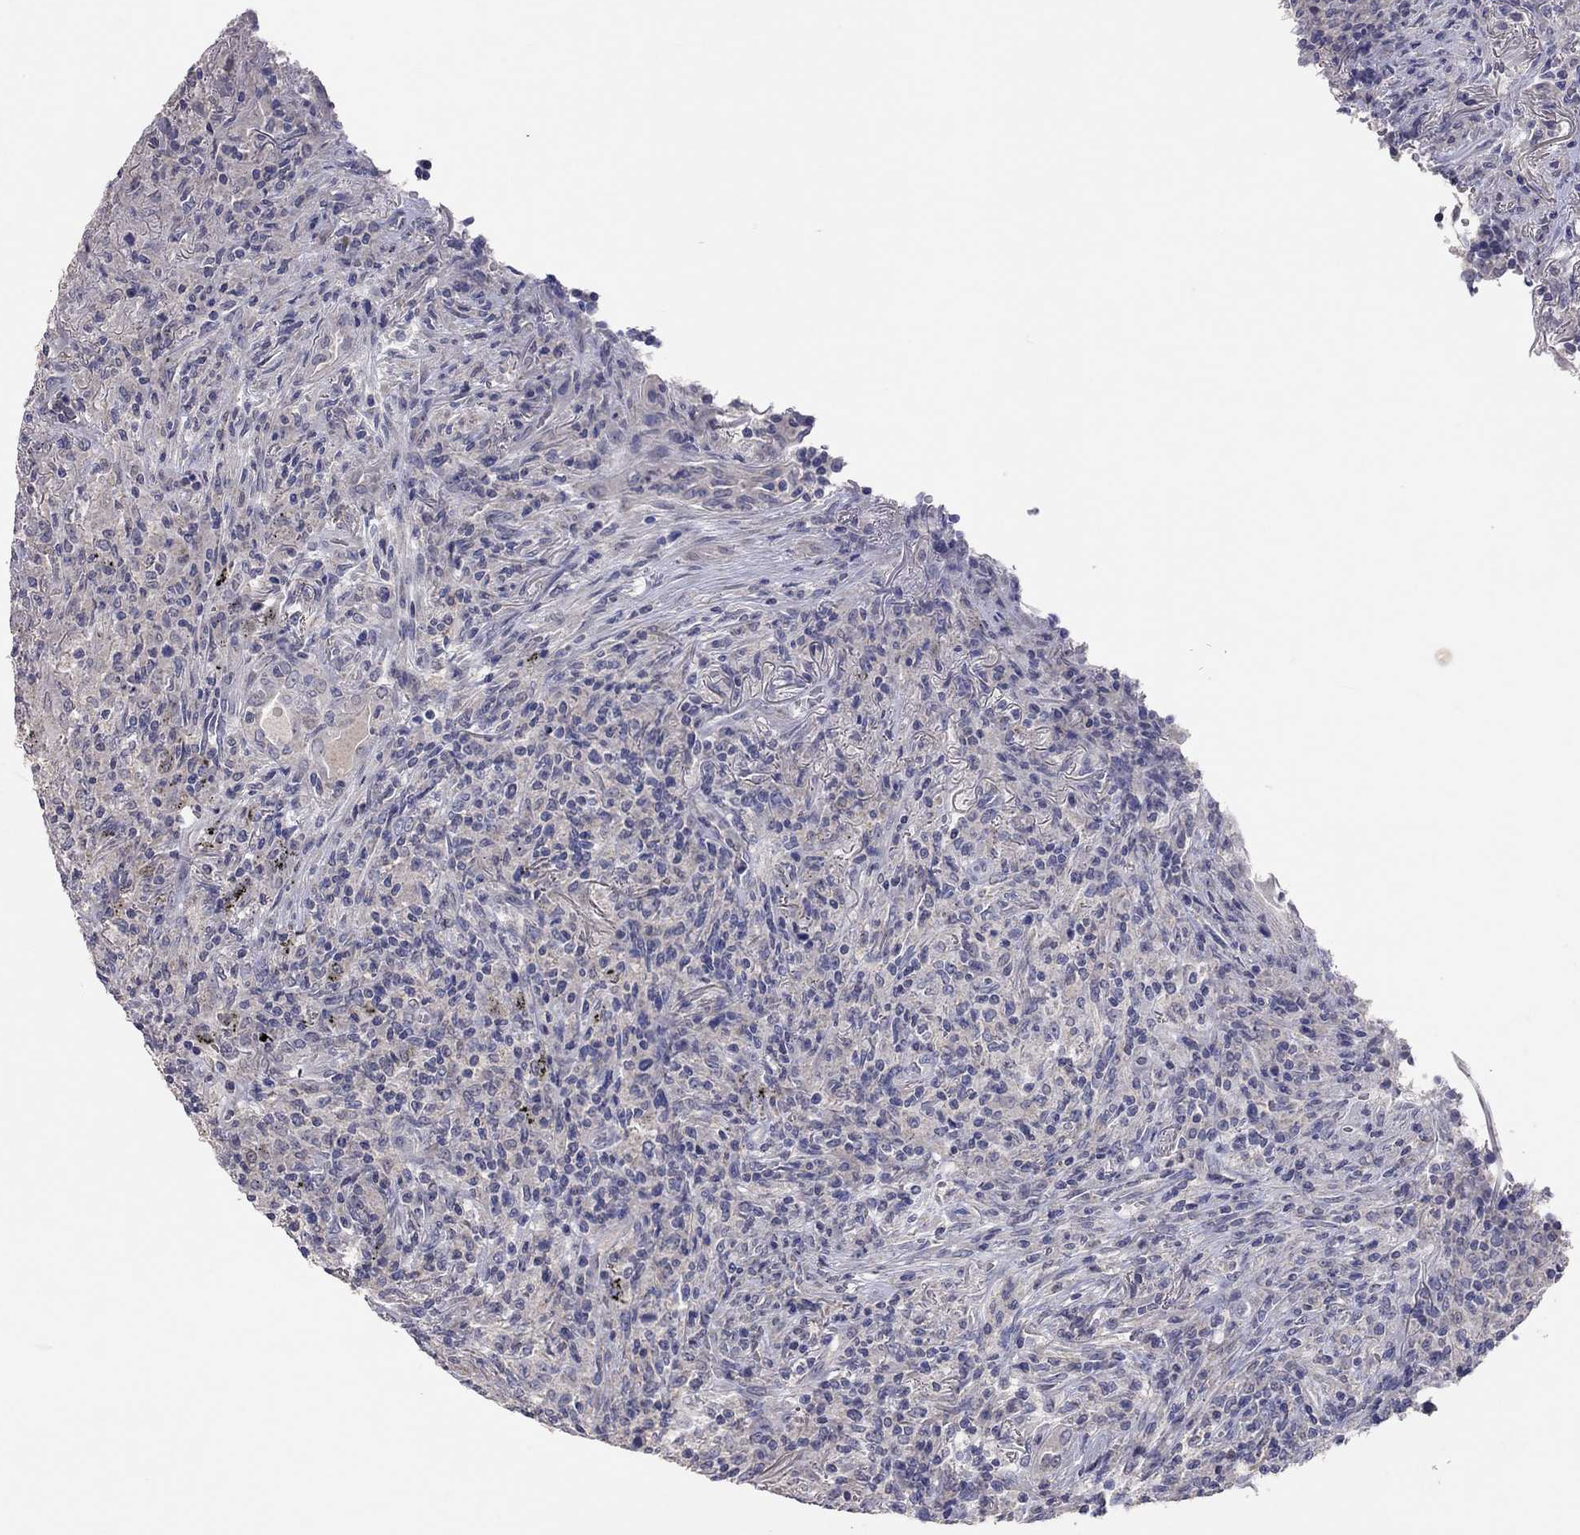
{"staining": {"intensity": "negative", "quantity": "none", "location": "none"}, "tissue": "lymphoma", "cell_type": "Tumor cells", "image_type": "cancer", "snomed": [{"axis": "morphology", "description": "Malignant lymphoma, non-Hodgkin's type, High grade"}, {"axis": "topography", "description": "Lung"}], "caption": "The photomicrograph displays no staining of tumor cells in lymphoma.", "gene": "MMP13", "patient": {"sex": "male", "age": 79}}